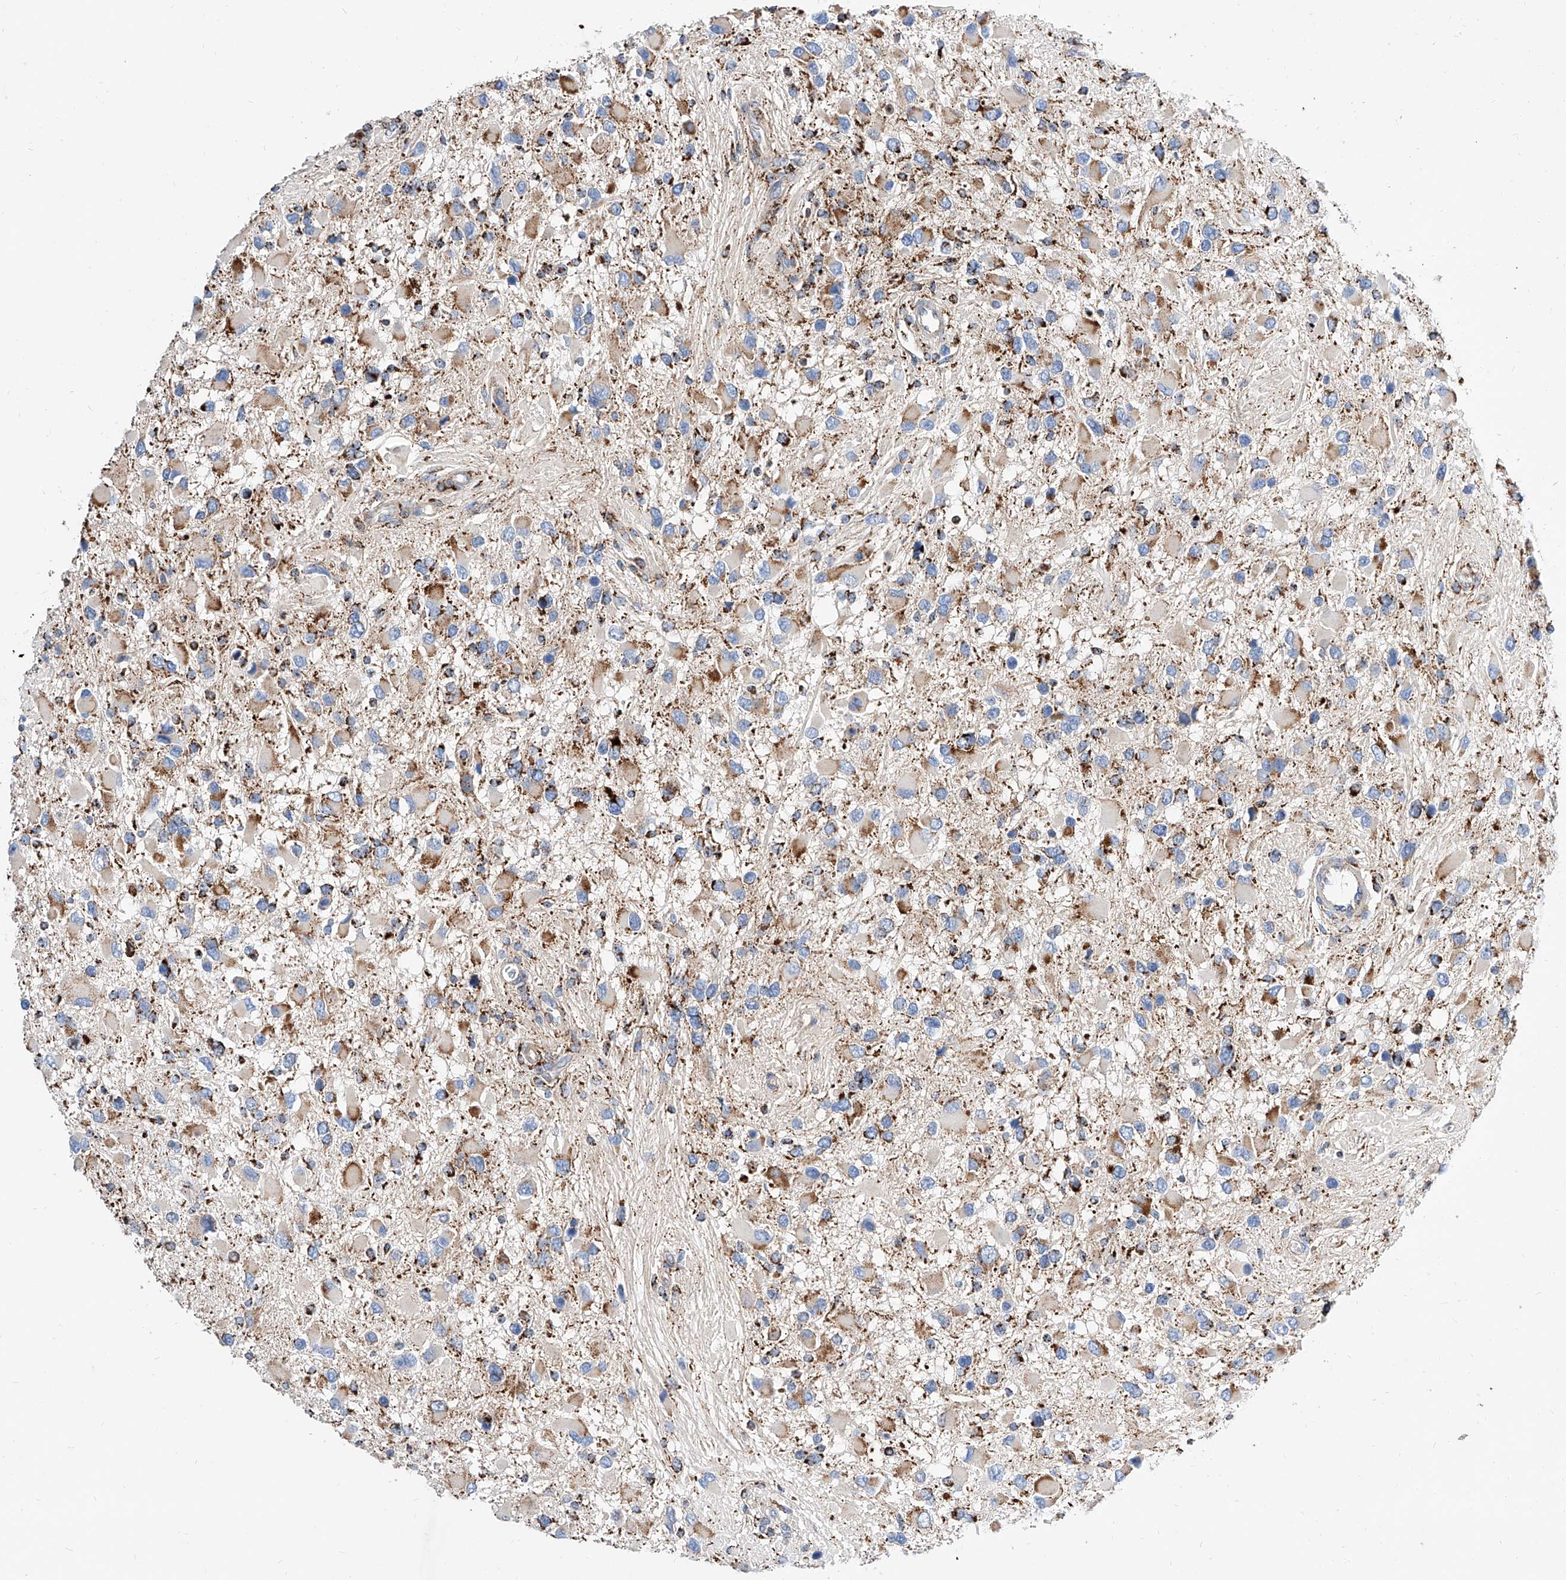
{"staining": {"intensity": "moderate", "quantity": "25%-75%", "location": "cytoplasmic/membranous"}, "tissue": "glioma", "cell_type": "Tumor cells", "image_type": "cancer", "snomed": [{"axis": "morphology", "description": "Glioma, malignant, High grade"}, {"axis": "topography", "description": "Brain"}], "caption": "Moderate cytoplasmic/membranous staining is present in about 25%-75% of tumor cells in malignant glioma (high-grade).", "gene": "CPNE5", "patient": {"sex": "male", "age": 53}}